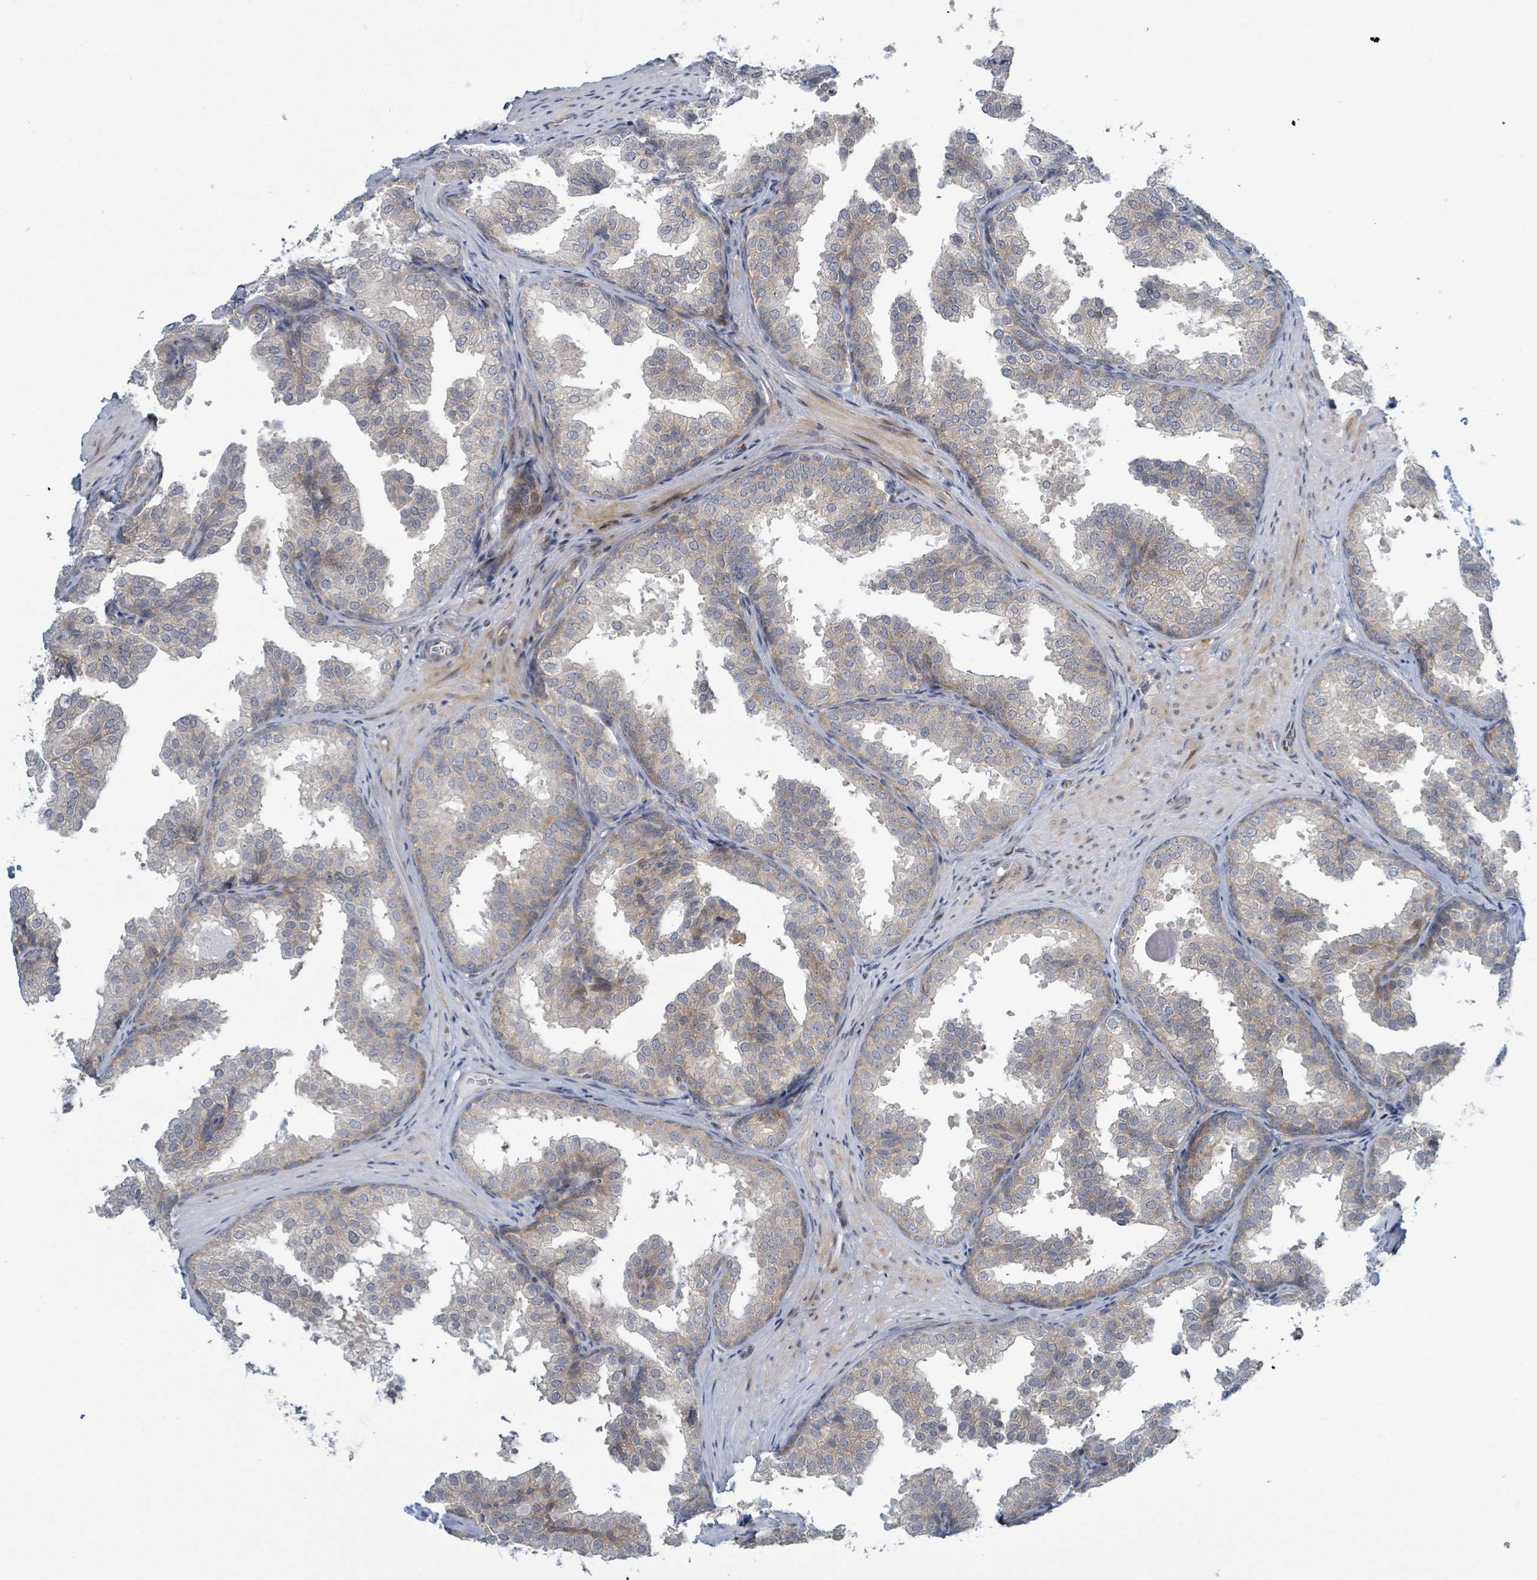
{"staining": {"intensity": "weak", "quantity": "25%-75%", "location": "cytoplasmic/membranous"}, "tissue": "prostate", "cell_type": "Glandular cells", "image_type": "normal", "snomed": [{"axis": "morphology", "description": "Normal tissue, NOS"}, {"axis": "topography", "description": "Prostate"}], "caption": "Immunohistochemical staining of benign human prostate reveals weak cytoplasmic/membranous protein expression in about 25%-75% of glandular cells. (DAB = brown stain, brightfield microscopy at high magnification).", "gene": "RPL32", "patient": {"sex": "male", "age": 37}}